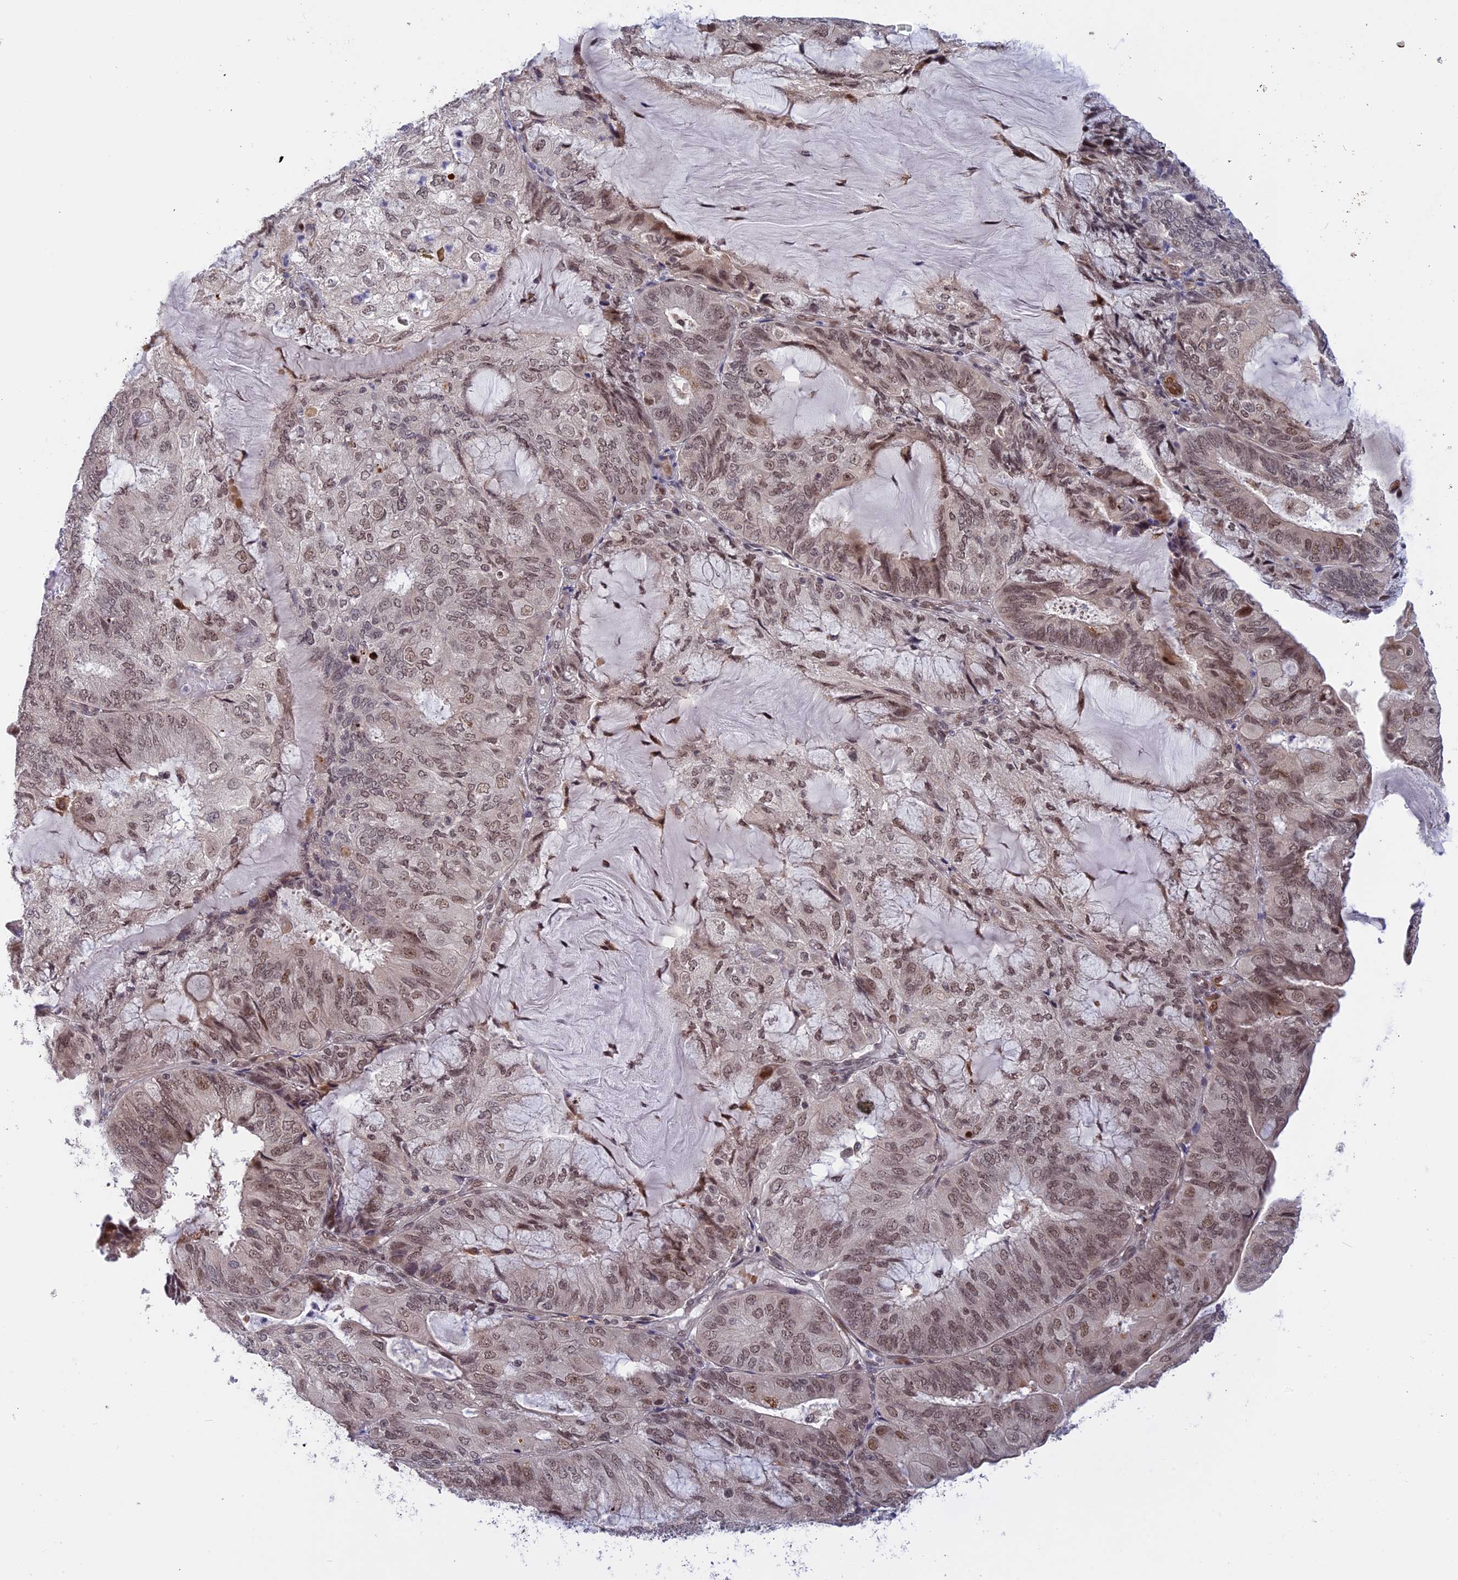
{"staining": {"intensity": "moderate", "quantity": ">75%", "location": "nuclear"}, "tissue": "endometrial cancer", "cell_type": "Tumor cells", "image_type": "cancer", "snomed": [{"axis": "morphology", "description": "Adenocarcinoma, NOS"}, {"axis": "topography", "description": "Endometrium"}], "caption": "A photomicrograph of human adenocarcinoma (endometrial) stained for a protein demonstrates moderate nuclear brown staining in tumor cells. (DAB (3,3'-diaminobenzidine) IHC, brown staining for protein, blue staining for nuclei).", "gene": "POLR2C", "patient": {"sex": "female", "age": 81}}